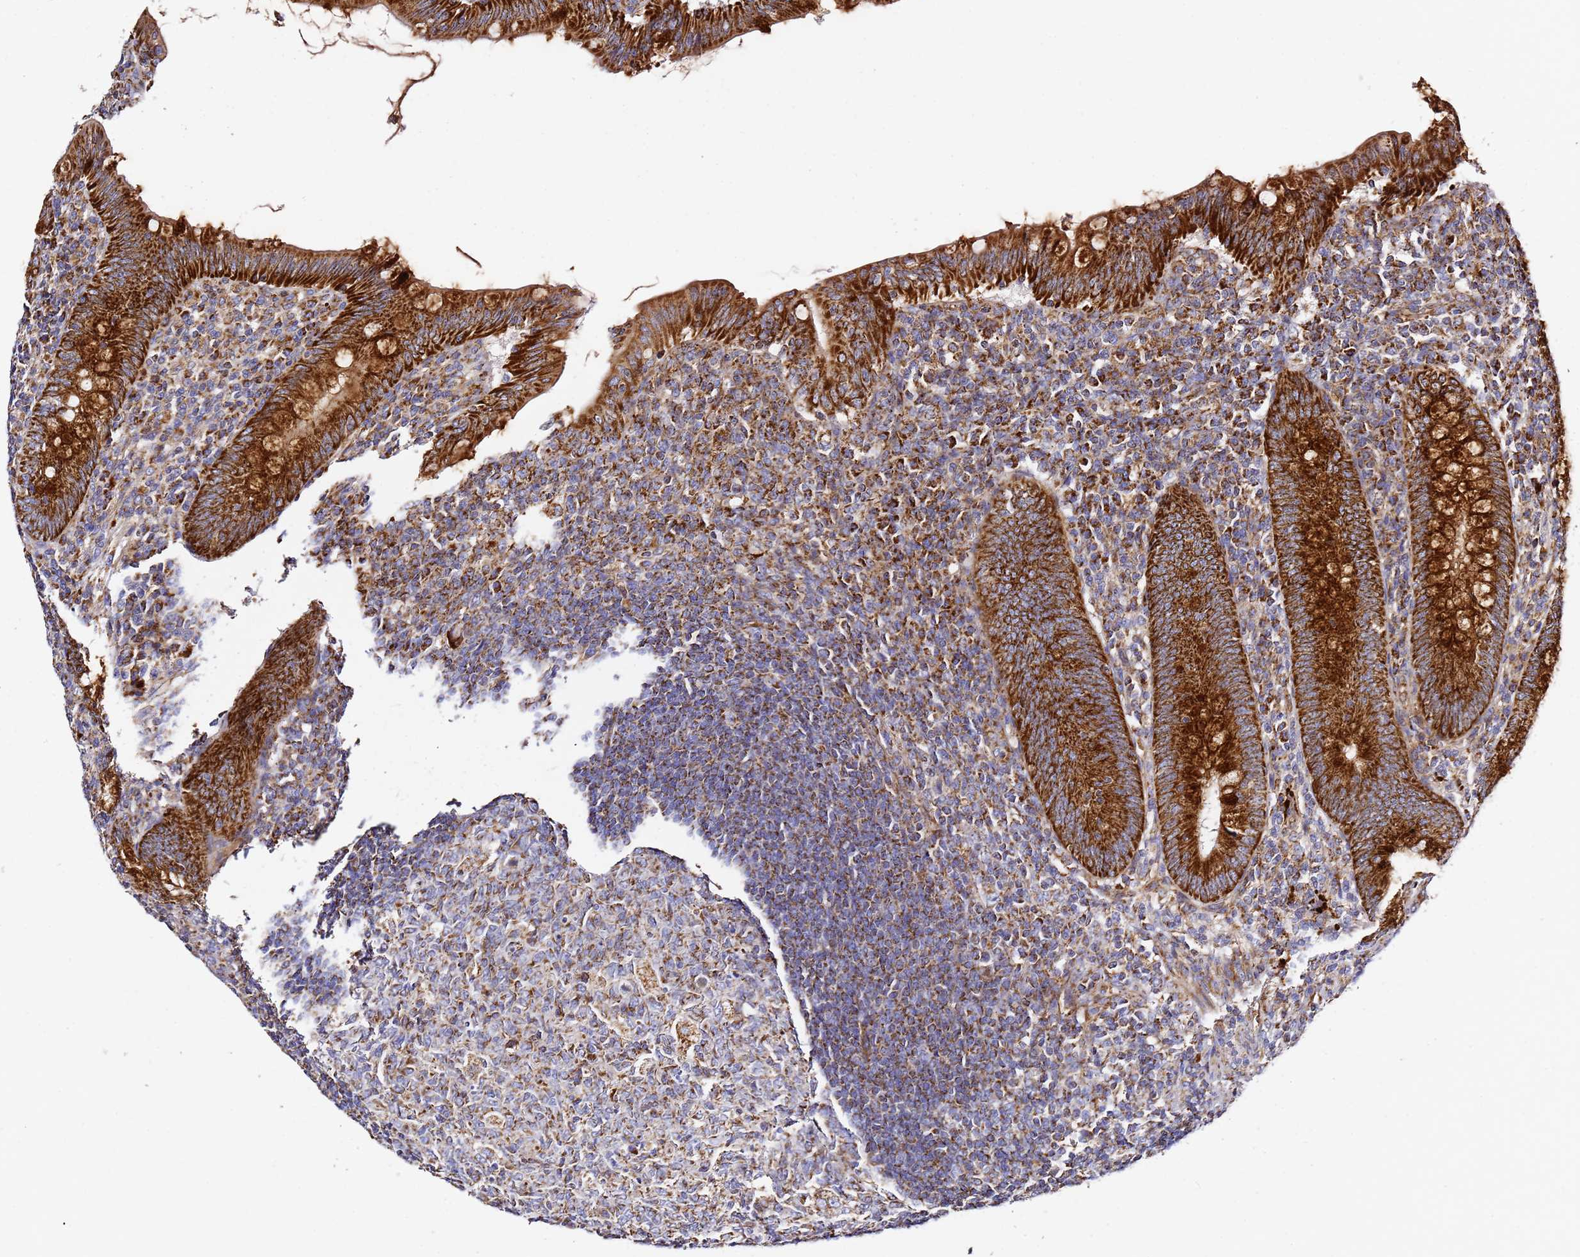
{"staining": {"intensity": "strong", "quantity": ">75%", "location": "cytoplasmic/membranous"}, "tissue": "appendix", "cell_type": "Glandular cells", "image_type": "normal", "snomed": [{"axis": "morphology", "description": "Normal tissue, NOS"}, {"axis": "topography", "description": "Appendix"}], "caption": "Brown immunohistochemical staining in unremarkable appendix shows strong cytoplasmic/membranous expression in about >75% of glandular cells.", "gene": "NDUFA3", "patient": {"sex": "male", "age": 14}}